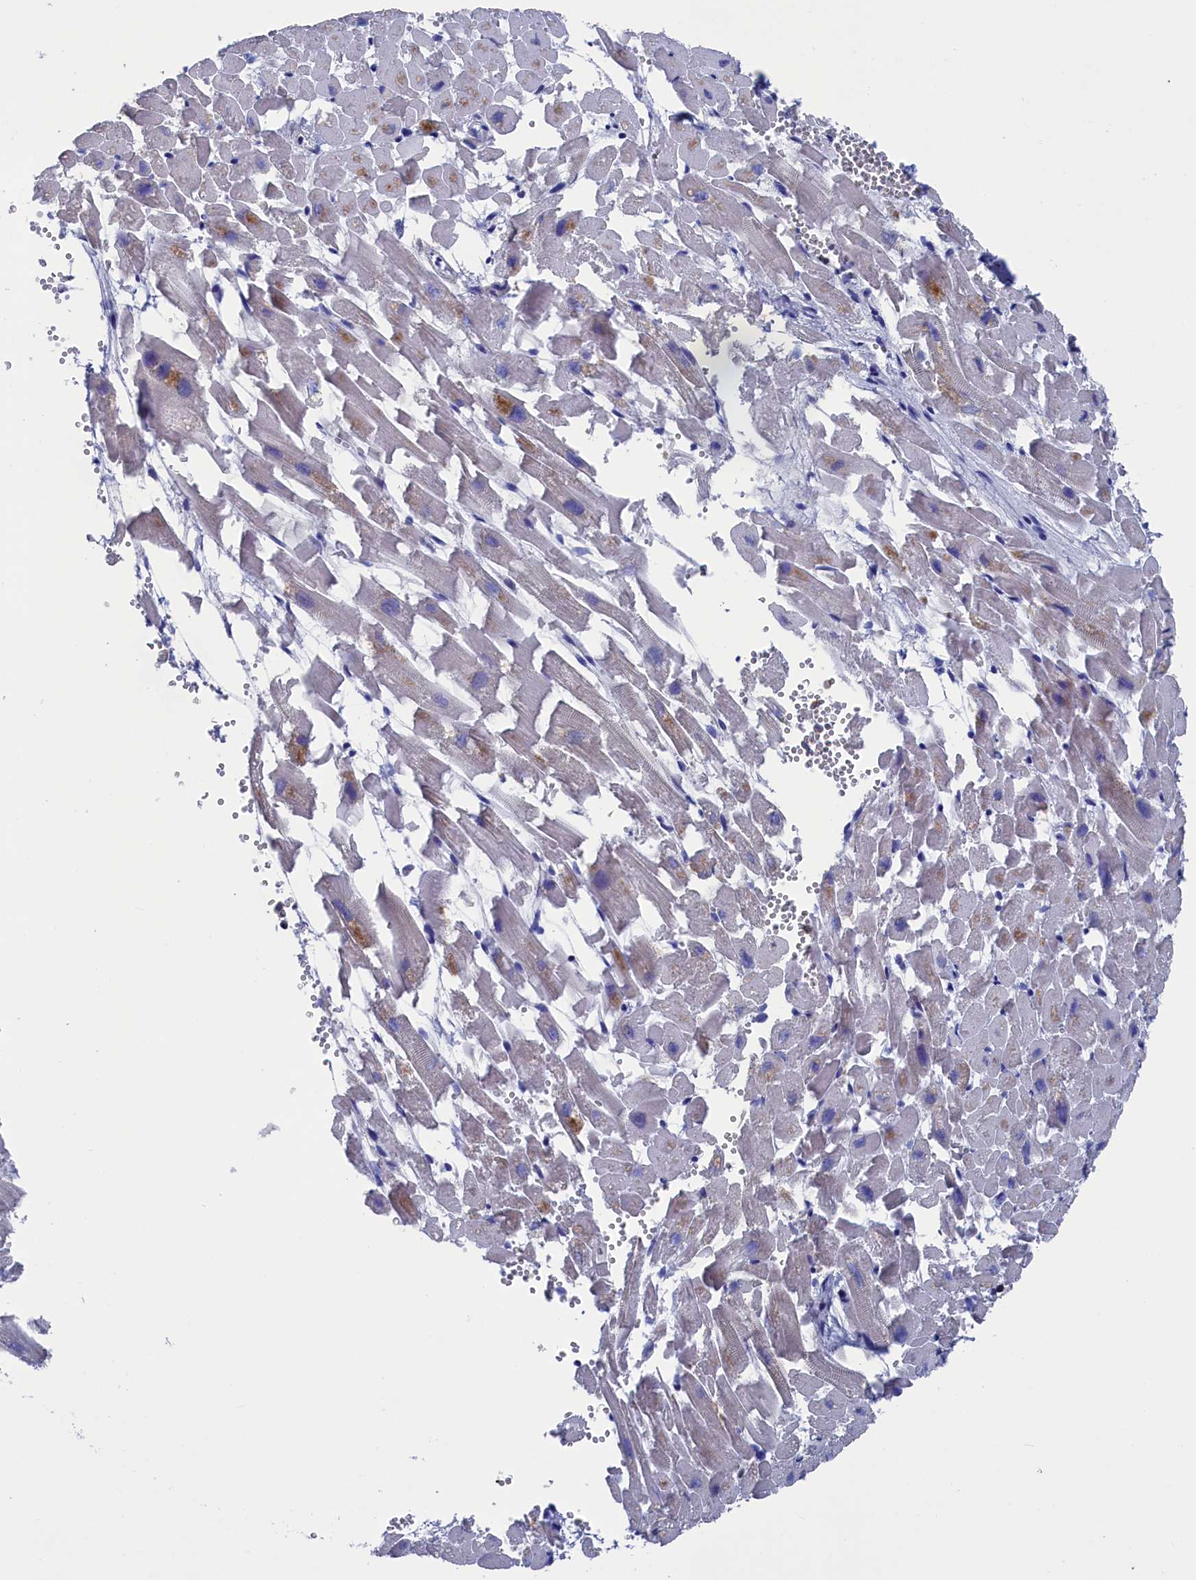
{"staining": {"intensity": "negative", "quantity": "none", "location": "none"}, "tissue": "heart muscle", "cell_type": "Cardiomyocytes", "image_type": "normal", "snomed": [{"axis": "morphology", "description": "Normal tissue, NOS"}, {"axis": "topography", "description": "Heart"}], "caption": "Micrograph shows no protein positivity in cardiomyocytes of benign heart muscle.", "gene": "TYROBP", "patient": {"sex": "female", "age": 64}}